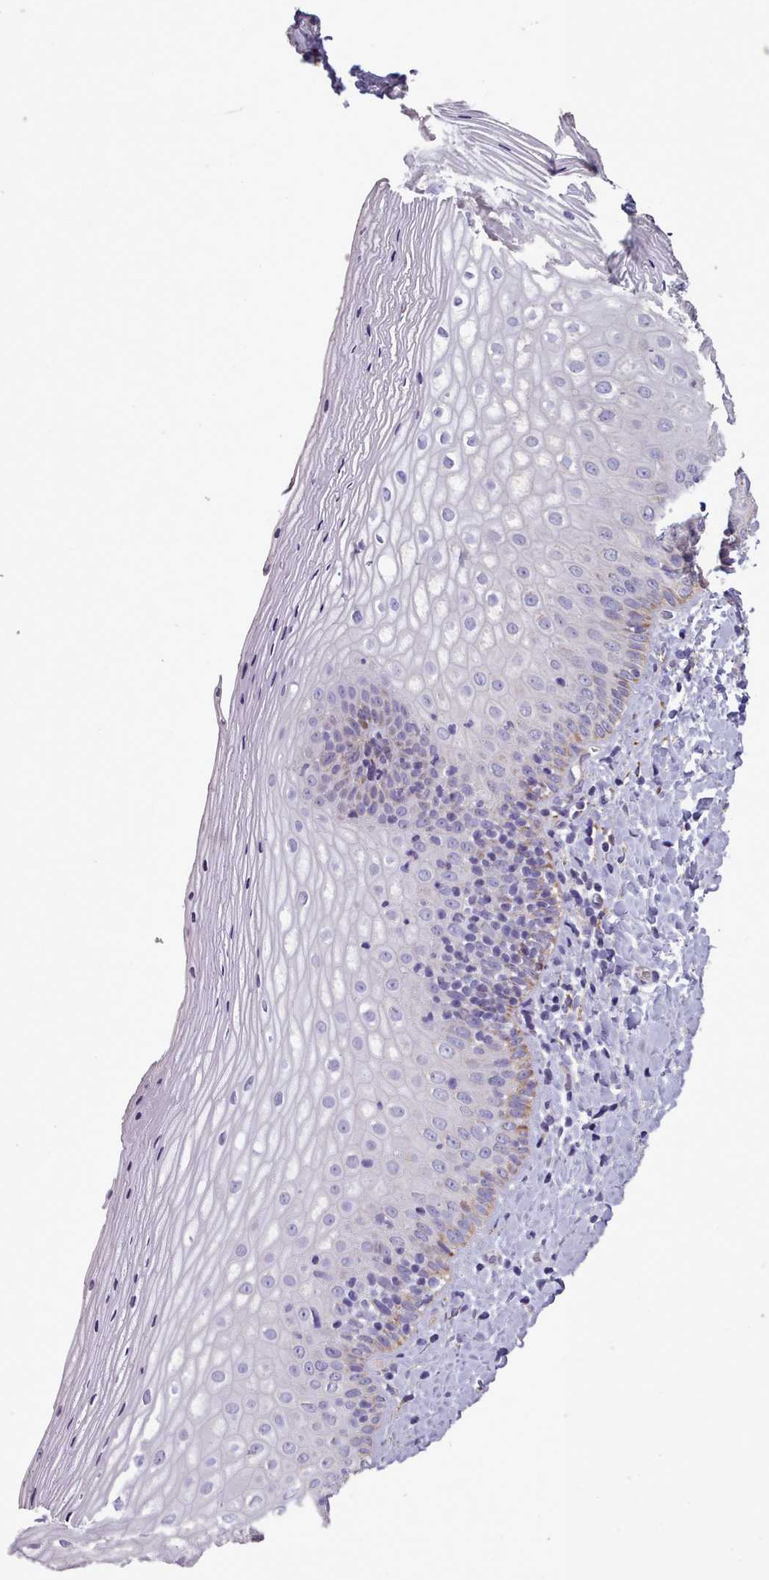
{"staining": {"intensity": "strong", "quantity": "<25%", "location": "cytoplasmic/membranous"}, "tissue": "vagina", "cell_type": "Squamous epithelial cells", "image_type": "normal", "snomed": [{"axis": "morphology", "description": "Normal tissue, NOS"}, {"axis": "topography", "description": "Vagina"}], "caption": "Strong cytoplasmic/membranous protein positivity is present in approximately <25% of squamous epithelial cells in vagina. (IHC, brightfield microscopy, high magnification).", "gene": "FKBP10", "patient": {"sex": "female", "age": 65}}